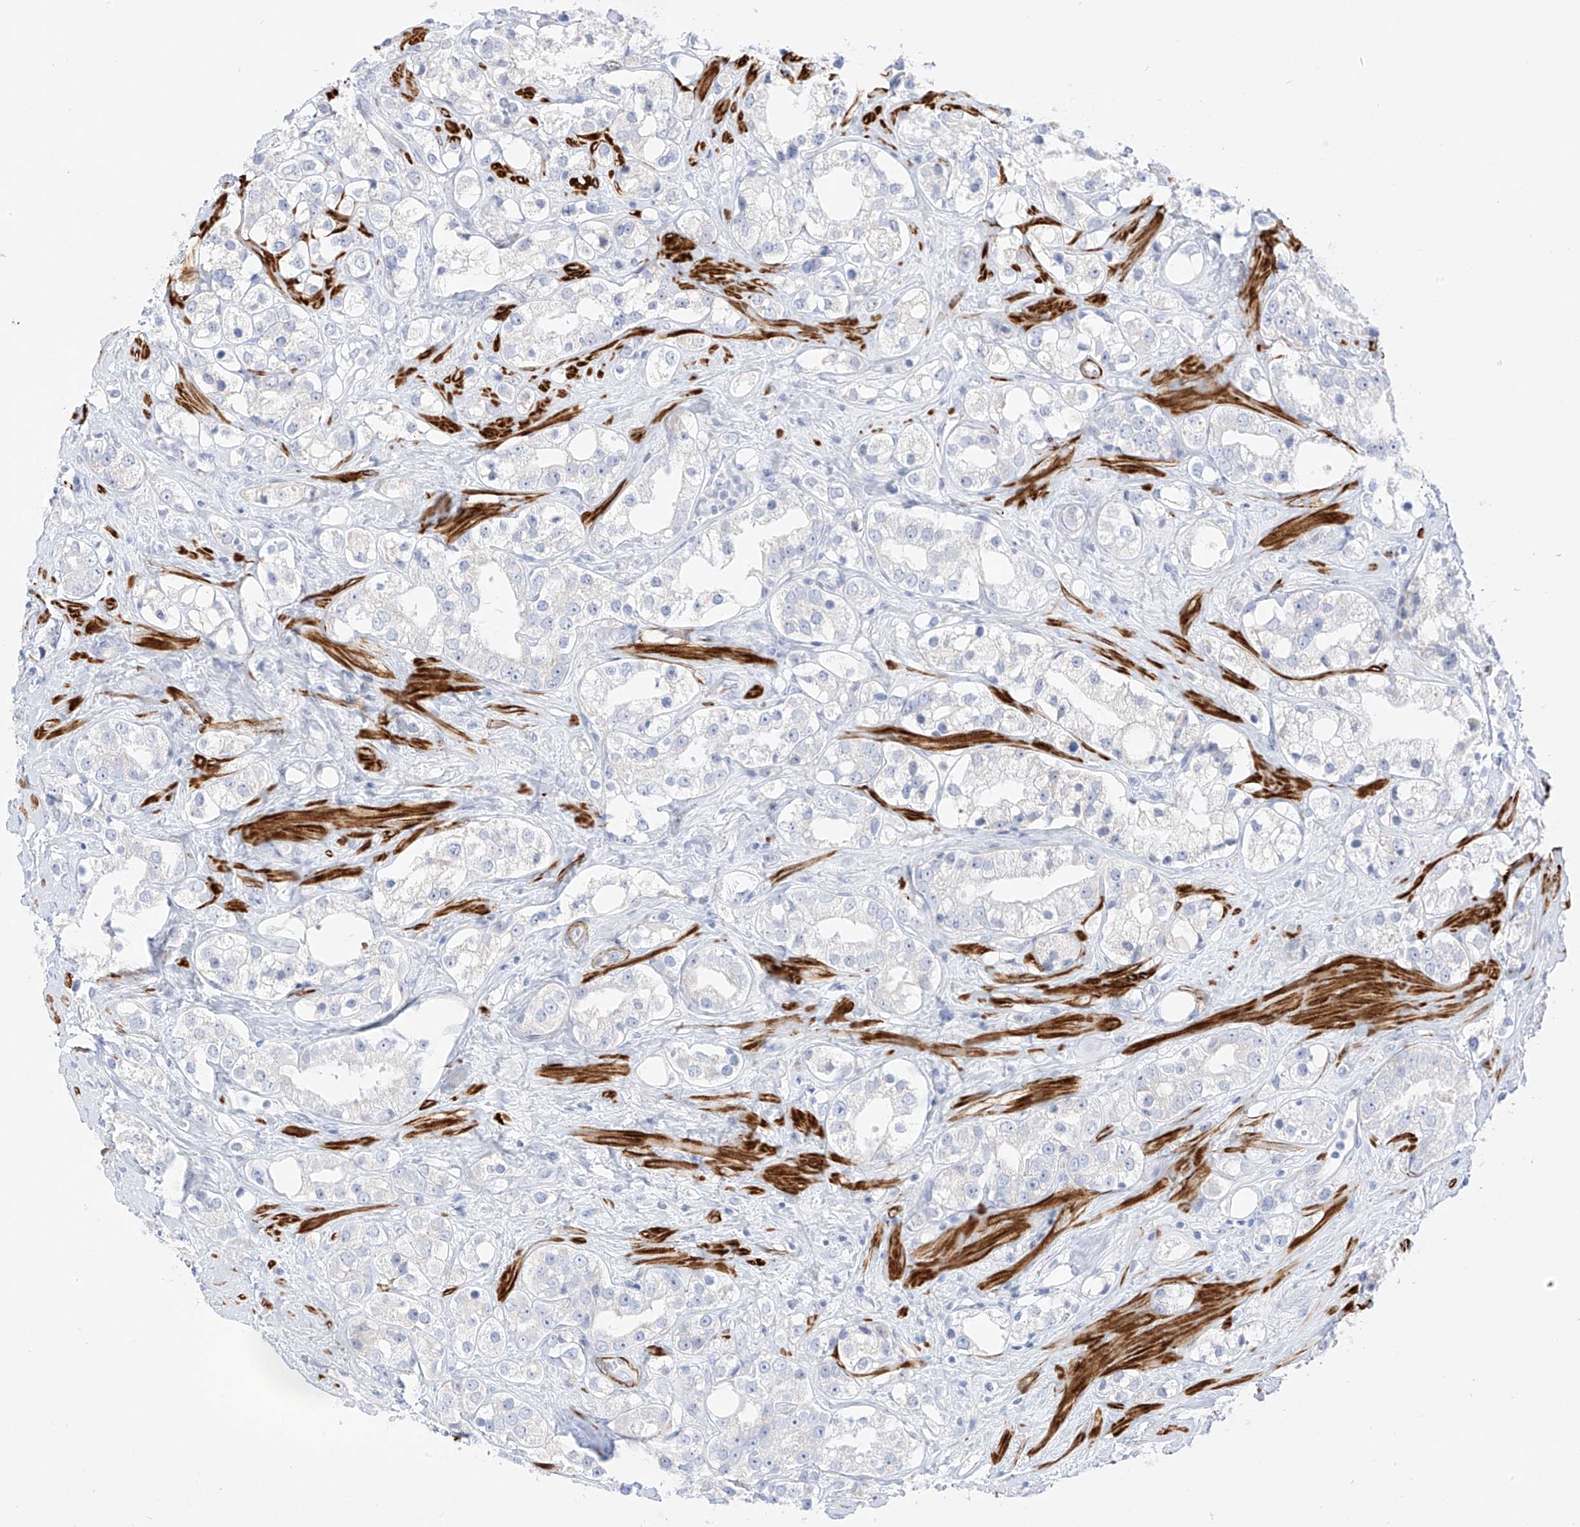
{"staining": {"intensity": "negative", "quantity": "none", "location": "none"}, "tissue": "prostate cancer", "cell_type": "Tumor cells", "image_type": "cancer", "snomed": [{"axis": "morphology", "description": "Adenocarcinoma, NOS"}, {"axis": "topography", "description": "Prostate"}], "caption": "High magnification brightfield microscopy of prostate cancer (adenocarcinoma) stained with DAB (brown) and counterstained with hematoxylin (blue): tumor cells show no significant positivity. The staining was performed using DAB (3,3'-diaminobenzidine) to visualize the protein expression in brown, while the nuclei were stained in blue with hematoxylin (Magnification: 20x).", "gene": "ST3GAL5", "patient": {"sex": "male", "age": 79}}